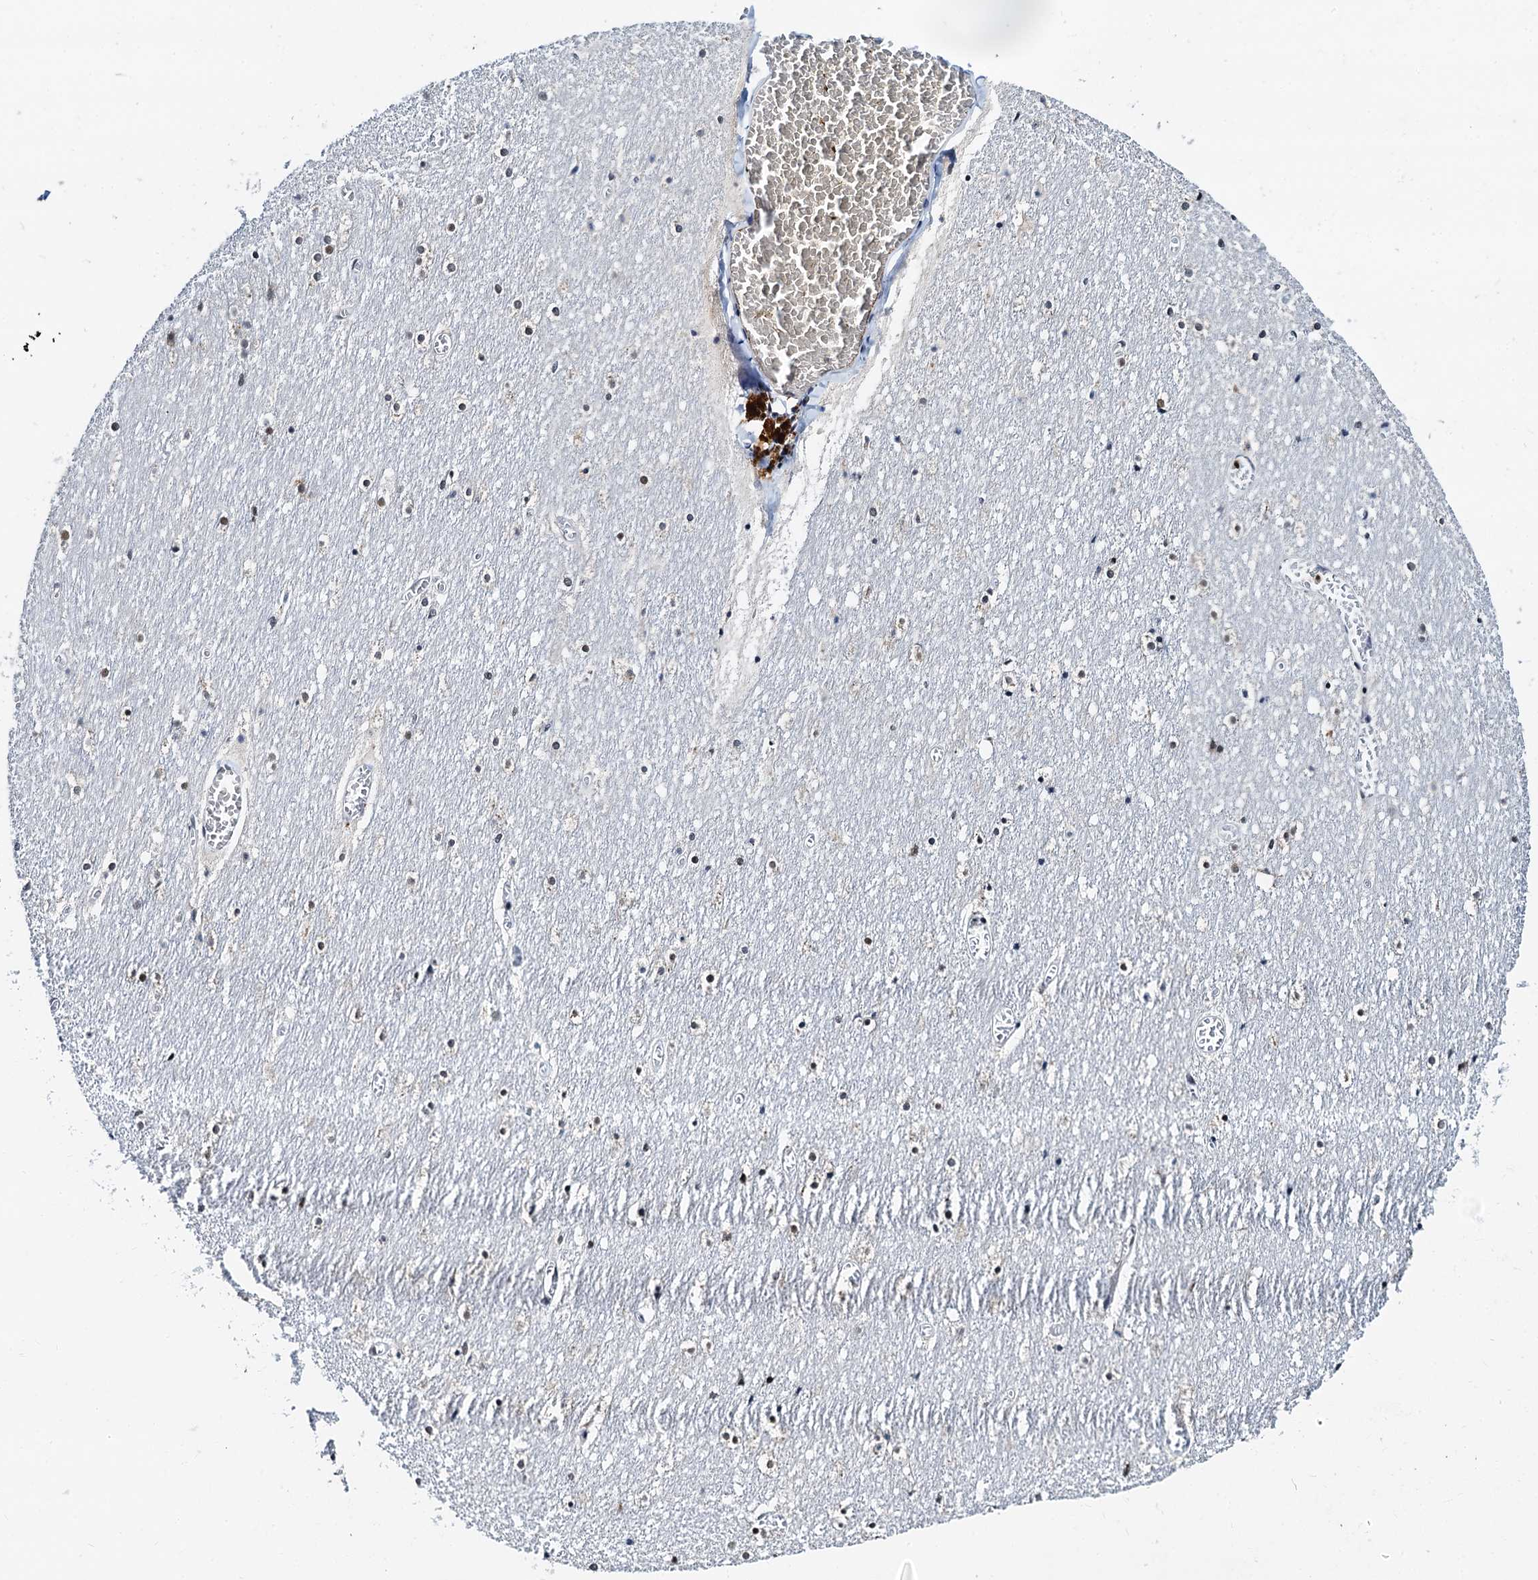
{"staining": {"intensity": "weak", "quantity": "25%-75%", "location": "nuclear"}, "tissue": "cerebellum", "cell_type": "Cells in granular layer", "image_type": "normal", "snomed": [{"axis": "morphology", "description": "Normal tissue, NOS"}, {"axis": "topography", "description": "Cerebellum"}], "caption": "Immunohistochemistry (IHC) staining of benign cerebellum, which demonstrates low levels of weak nuclear staining in approximately 25%-75% of cells in granular layer indicating weak nuclear protein staining. The staining was performed using DAB (3,3'-diaminobenzidine) (brown) for protein detection and nuclei were counterstained in hematoxylin (blue).", "gene": "SNRPD1", "patient": {"sex": "female", "age": 28}}